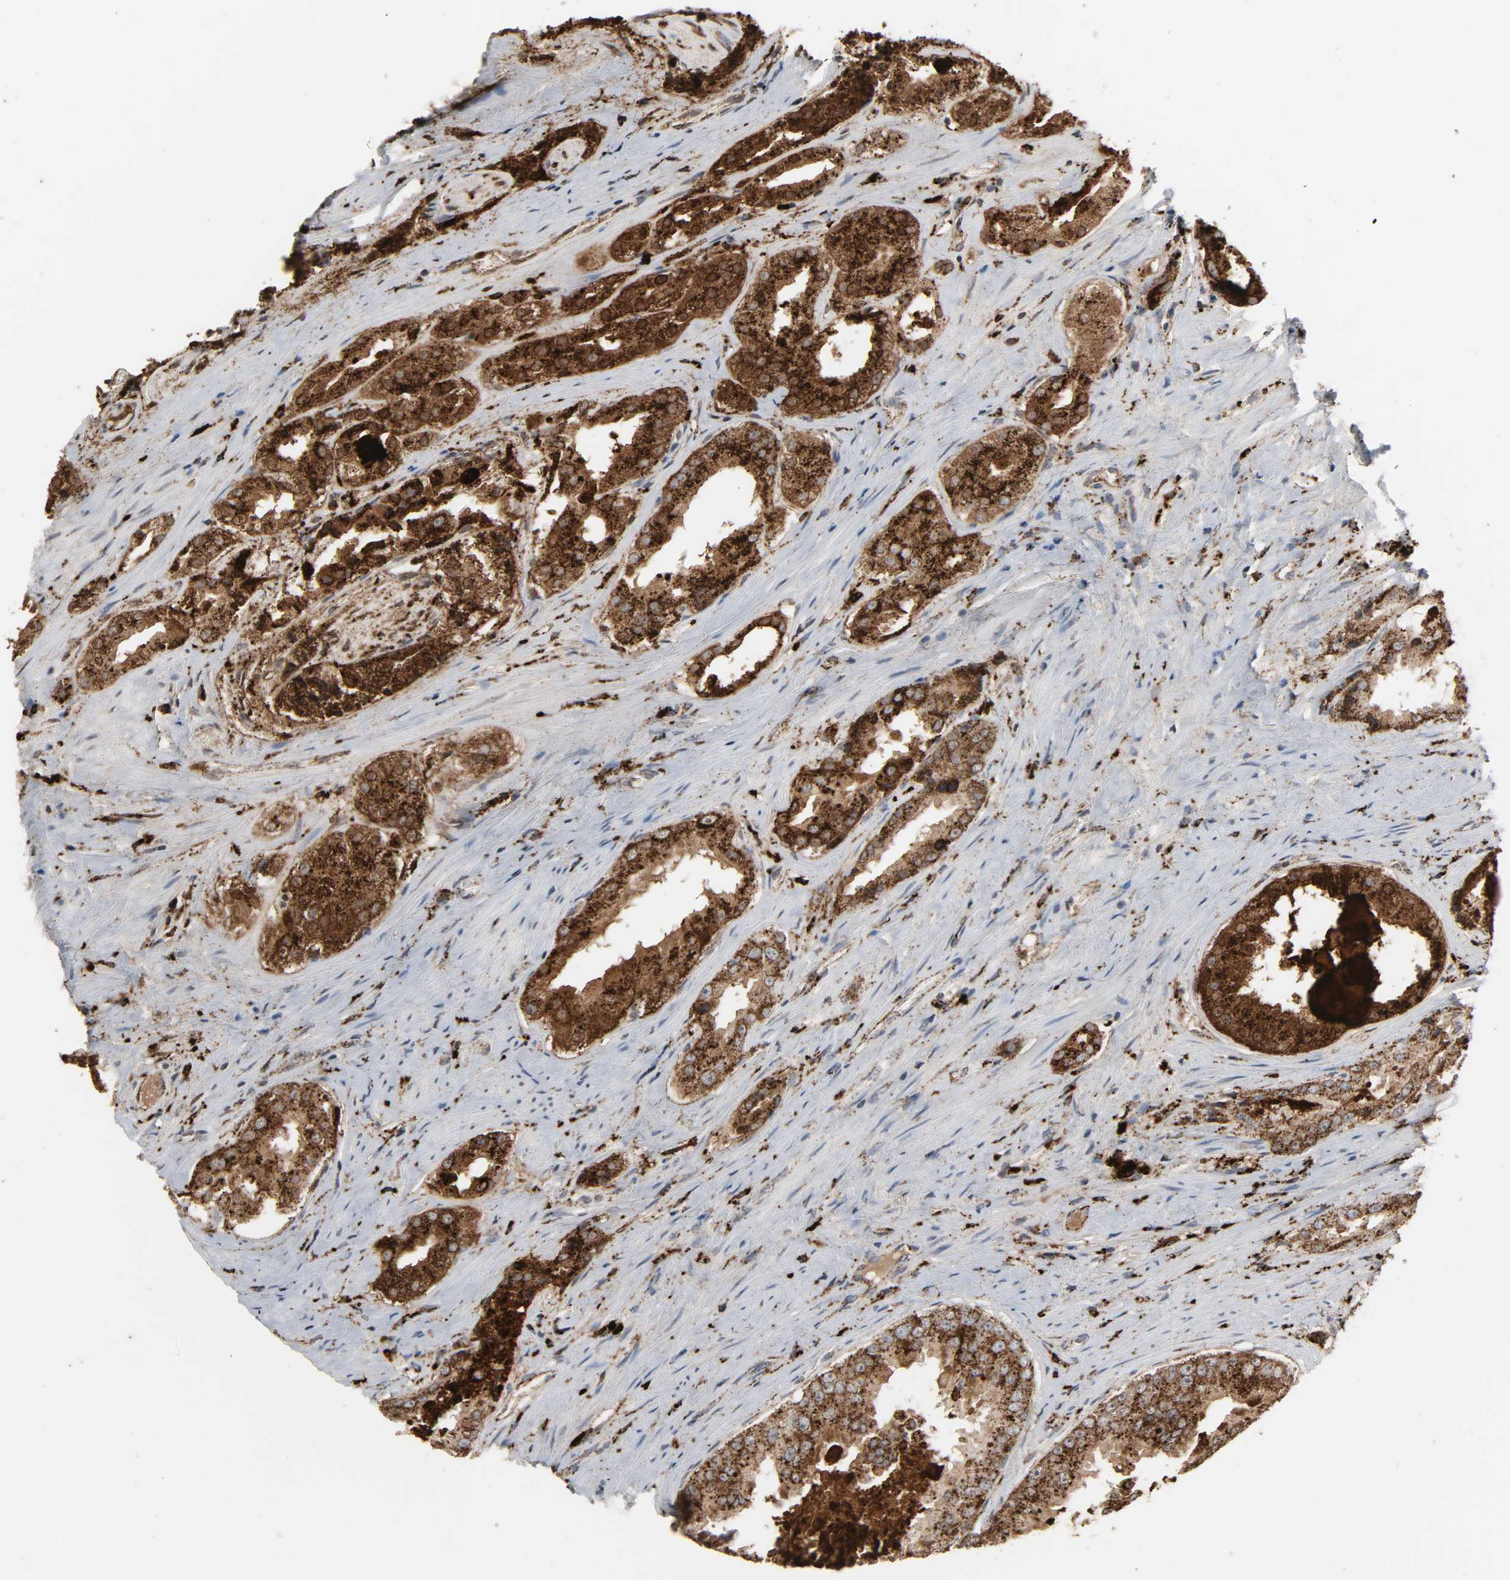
{"staining": {"intensity": "strong", "quantity": ">75%", "location": "cytoplasmic/membranous"}, "tissue": "prostate cancer", "cell_type": "Tumor cells", "image_type": "cancer", "snomed": [{"axis": "morphology", "description": "Adenocarcinoma, High grade"}, {"axis": "topography", "description": "Prostate"}], "caption": "High-power microscopy captured an IHC image of prostate cancer (high-grade adenocarcinoma), revealing strong cytoplasmic/membranous positivity in about >75% of tumor cells. Using DAB (brown) and hematoxylin (blue) stains, captured at high magnification using brightfield microscopy.", "gene": "PSAP", "patient": {"sex": "male", "age": 73}}